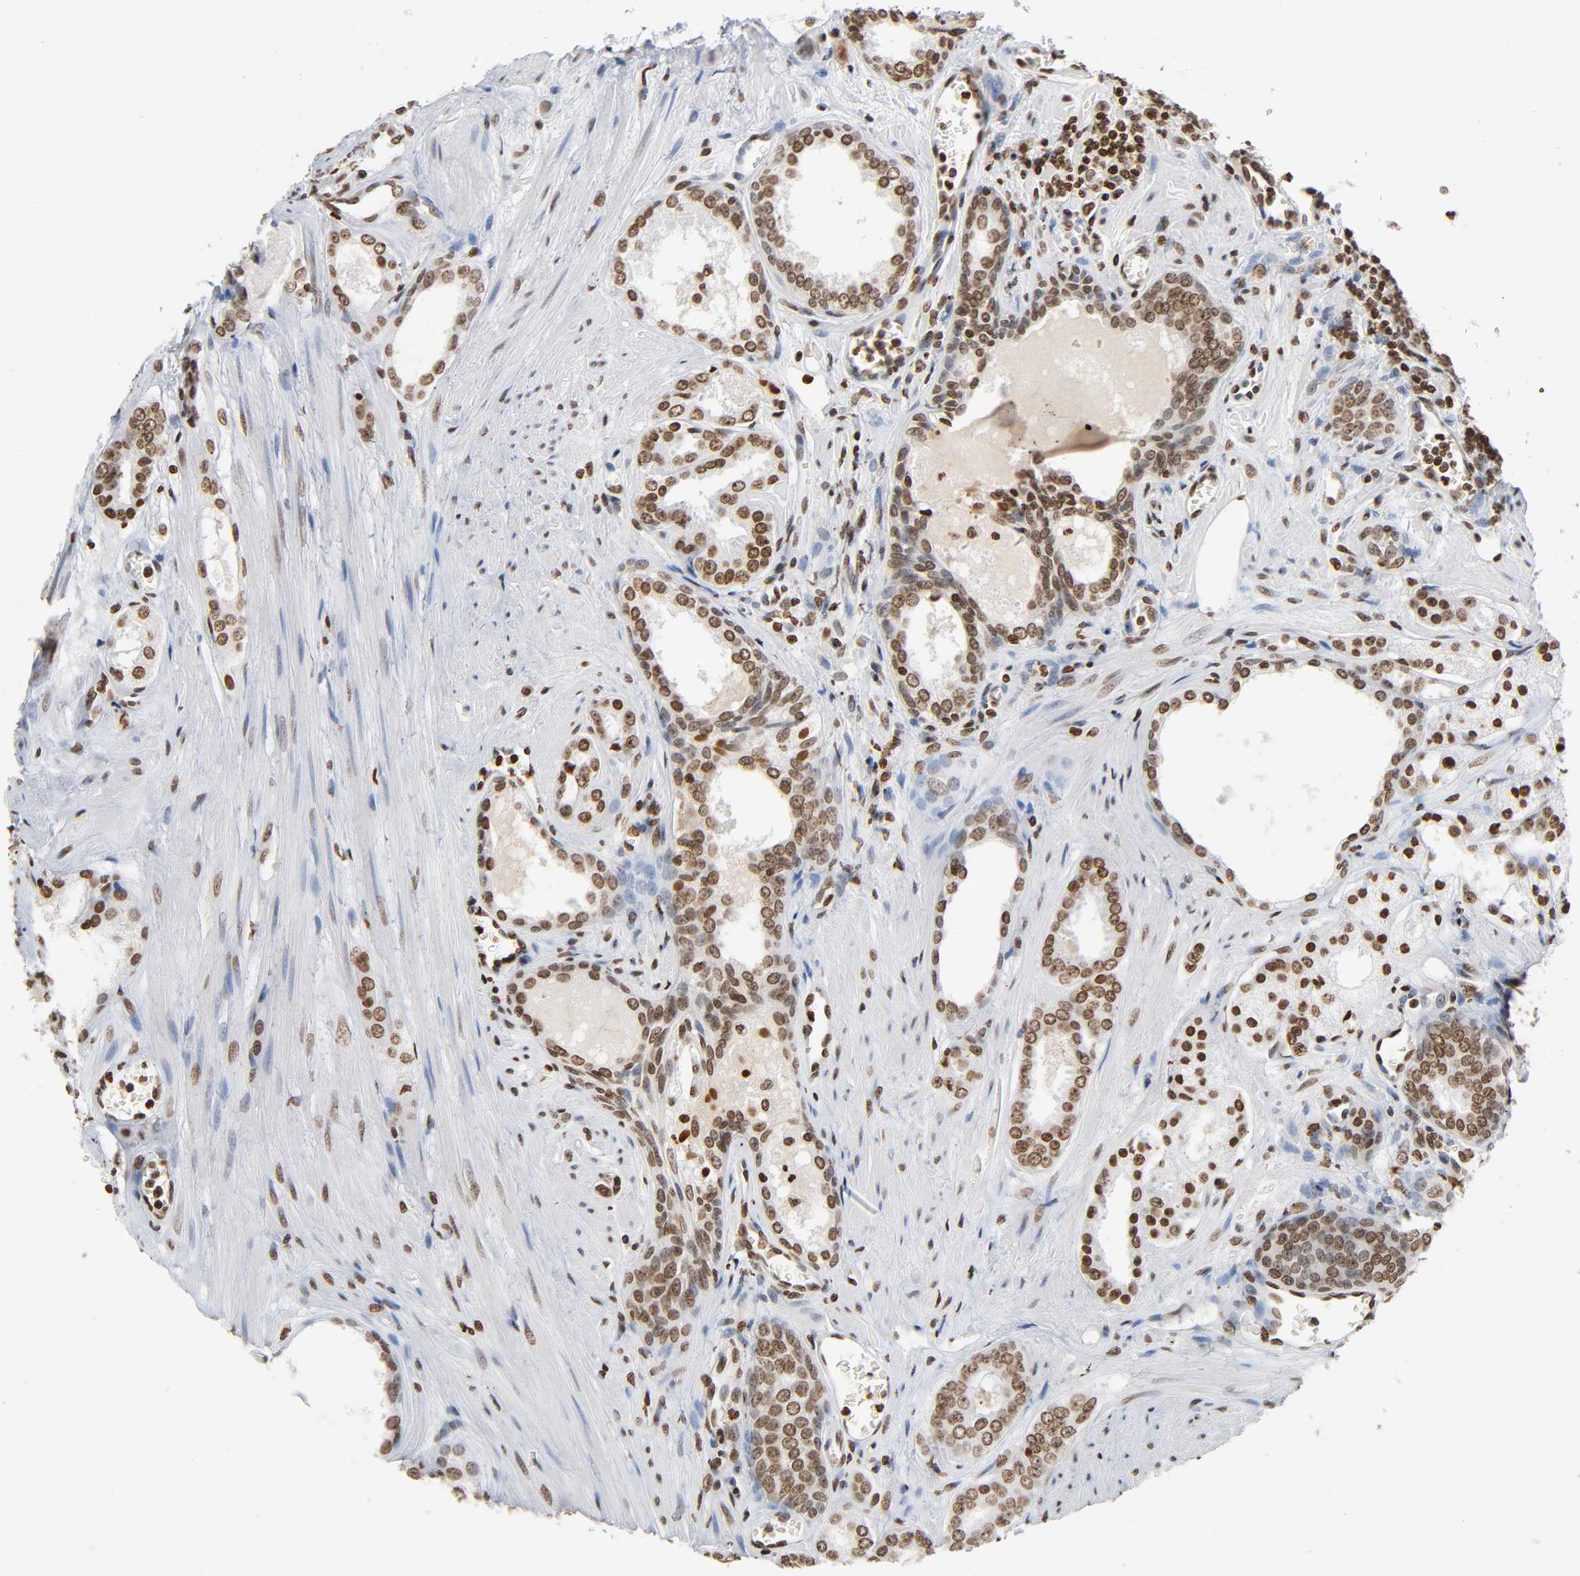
{"staining": {"intensity": "moderate", "quantity": ">75%", "location": "nuclear"}, "tissue": "prostate cancer", "cell_type": "Tumor cells", "image_type": "cancer", "snomed": [{"axis": "morphology", "description": "Adenocarcinoma, Low grade"}, {"axis": "topography", "description": "Prostate"}], "caption": "Immunohistochemical staining of human prostate cancer (adenocarcinoma (low-grade)) exhibits medium levels of moderate nuclear protein expression in approximately >75% of tumor cells. (Brightfield microscopy of DAB IHC at high magnification).", "gene": "HOXA6", "patient": {"sex": "male", "age": 57}}